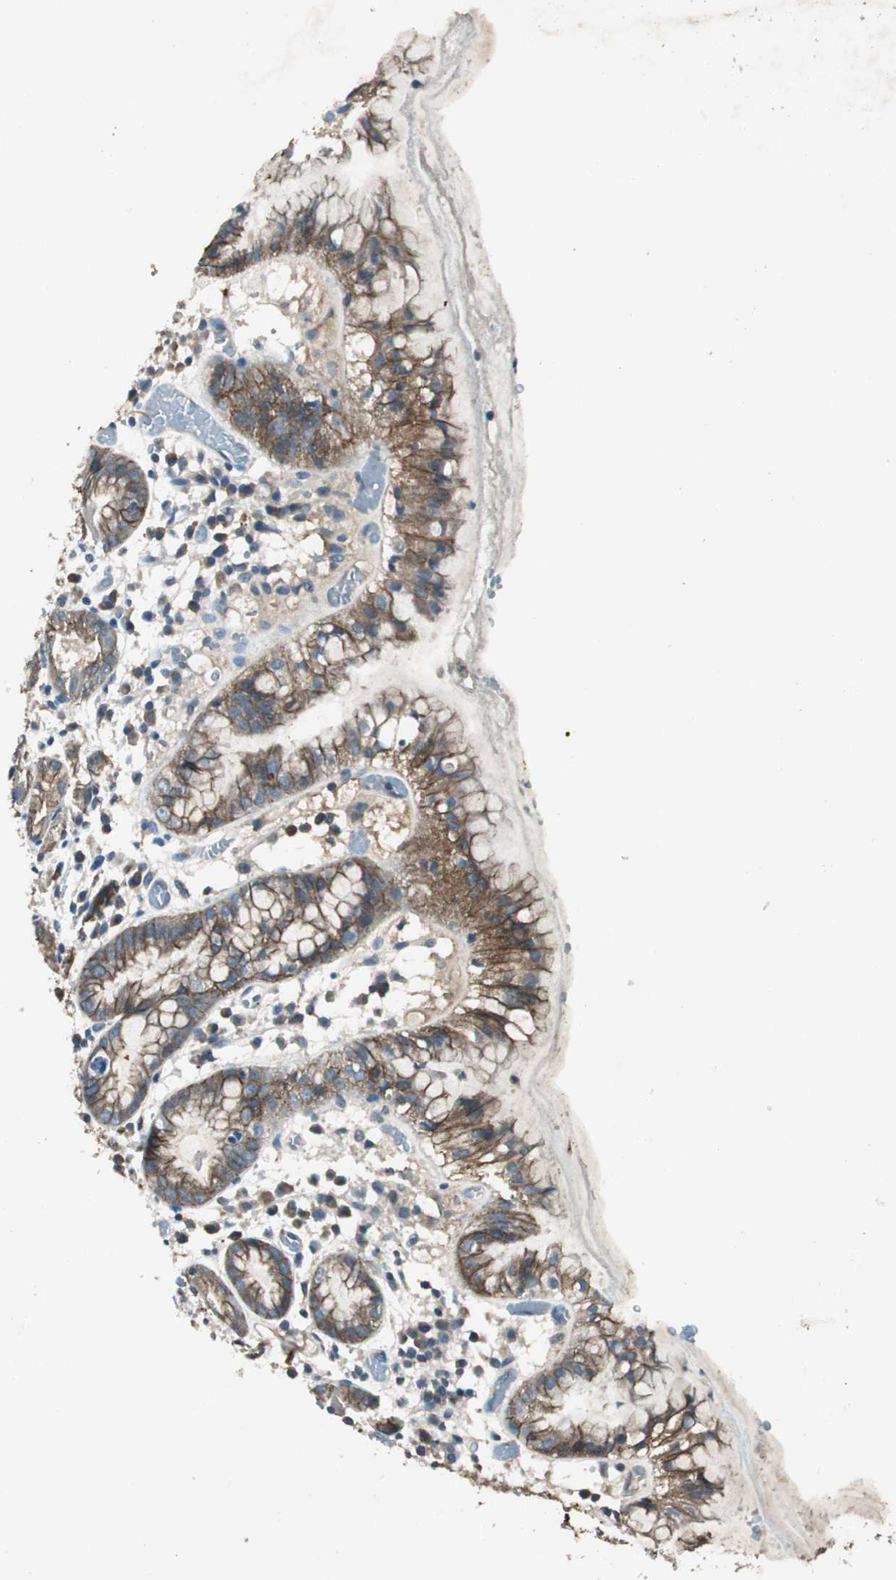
{"staining": {"intensity": "moderate", "quantity": ">75%", "location": "cytoplasmic/membranous"}, "tissue": "stomach", "cell_type": "Glandular cells", "image_type": "normal", "snomed": [{"axis": "morphology", "description": "Normal tissue, NOS"}, {"axis": "topography", "description": "Stomach"}, {"axis": "topography", "description": "Stomach, lower"}], "caption": "IHC (DAB (3,3'-diaminobenzidine)) staining of normal human stomach reveals moderate cytoplasmic/membranous protein expression in approximately >75% of glandular cells.", "gene": "NKAIN1", "patient": {"sex": "female", "age": 75}}